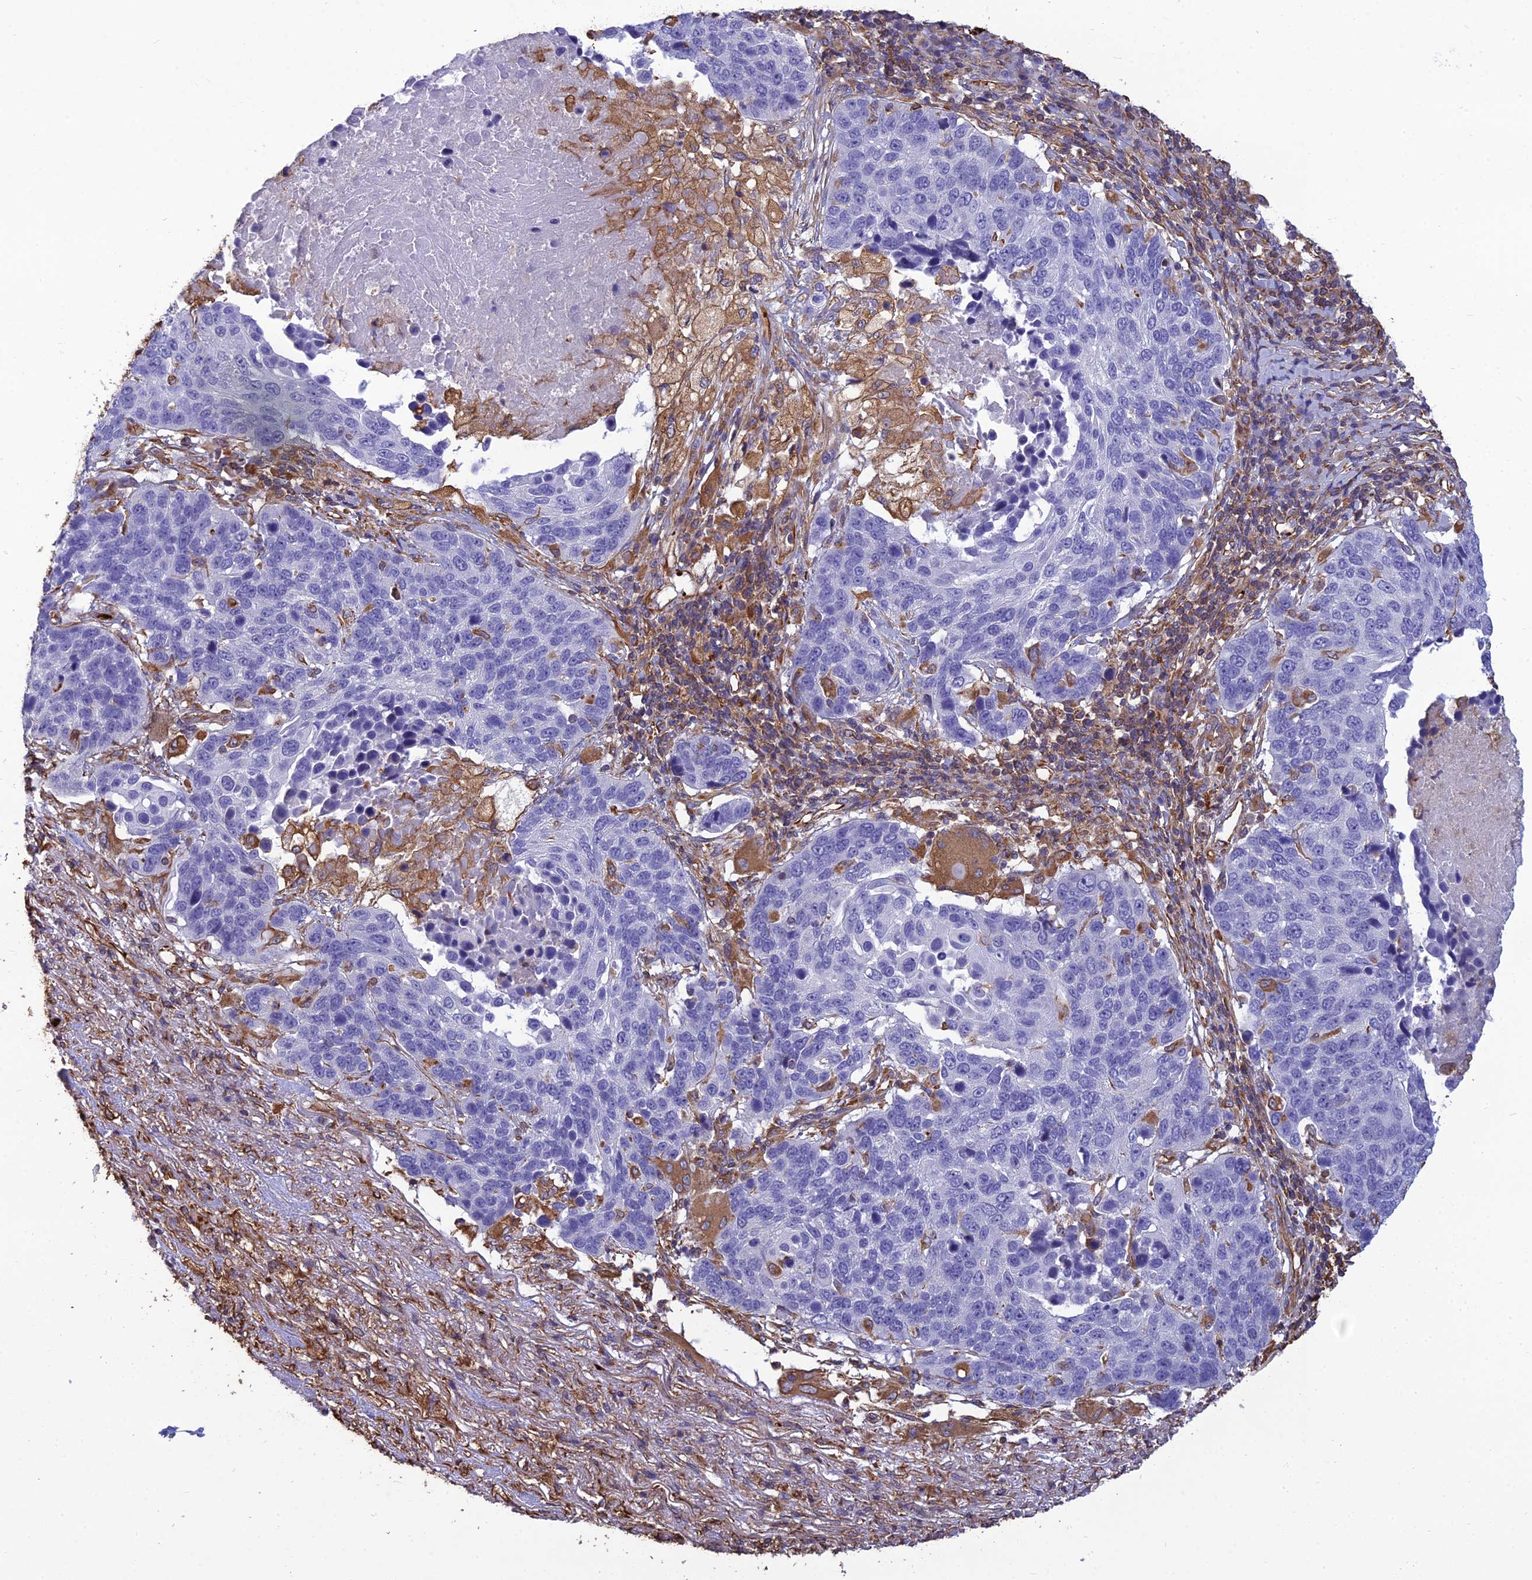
{"staining": {"intensity": "negative", "quantity": "none", "location": "none"}, "tissue": "lung cancer", "cell_type": "Tumor cells", "image_type": "cancer", "snomed": [{"axis": "morphology", "description": "Normal tissue, NOS"}, {"axis": "morphology", "description": "Squamous cell carcinoma, NOS"}, {"axis": "topography", "description": "Lymph node"}, {"axis": "topography", "description": "Lung"}], "caption": "An image of human lung cancer is negative for staining in tumor cells.", "gene": "PSMD11", "patient": {"sex": "male", "age": 66}}